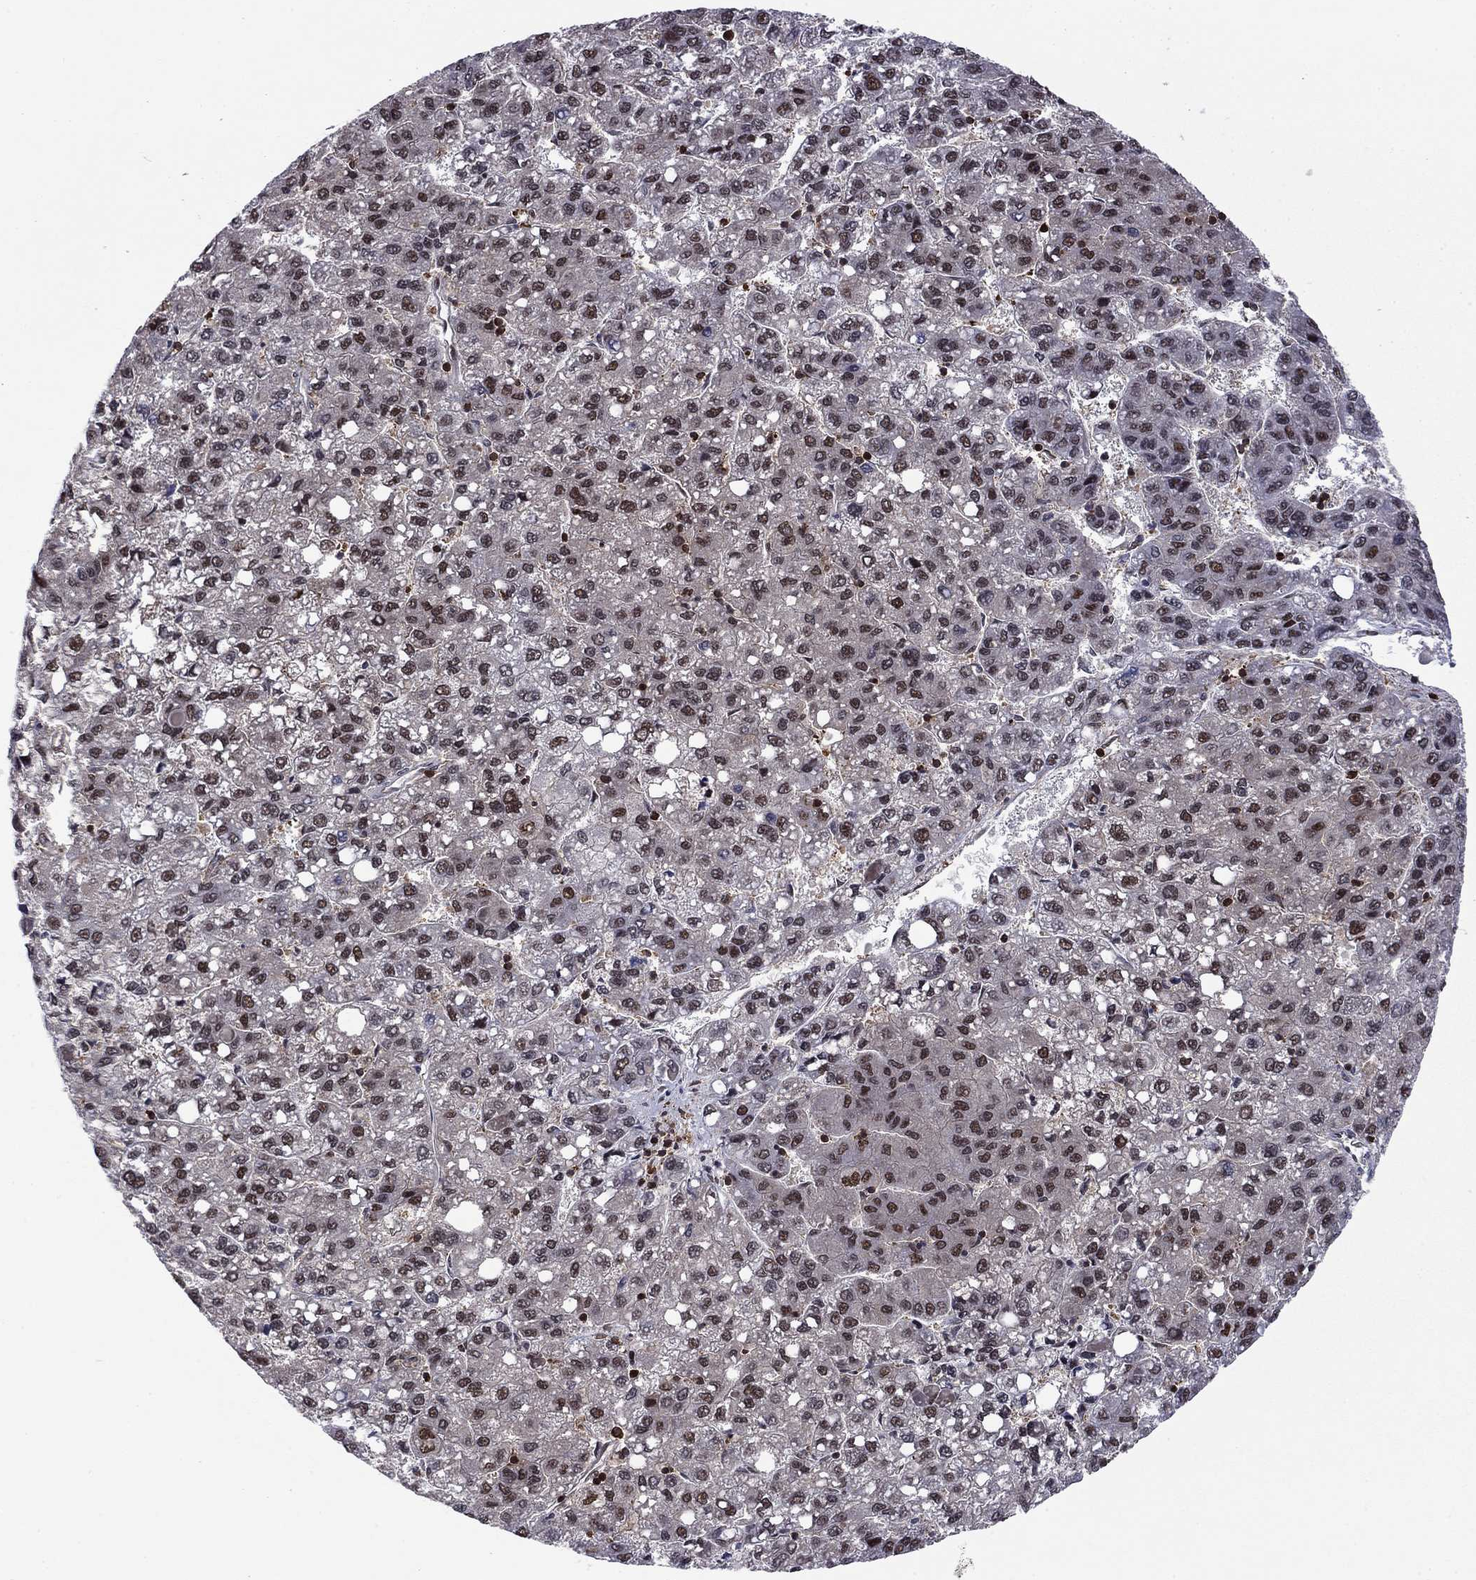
{"staining": {"intensity": "moderate", "quantity": "25%-75%", "location": "nuclear"}, "tissue": "liver cancer", "cell_type": "Tumor cells", "image_type": "cancer", "snomed": [{"axis": "morphology", "description": "Carcinoma, Hepatocellular, NOS"}, {"axis": "topography", "description": "Liver"}], "caption": "IHC photomicrograph of neoplastic tissue: human hepatocellular carcinoma (liver) stained using immunohistochemistry demonstrates medium levels of moderate protein expression localized specifically in the nuclear of tumor cells, appearing as a nuclear brown color.", "gene": "PSMD2", "patient": {"sex": "female", "age": 82}}